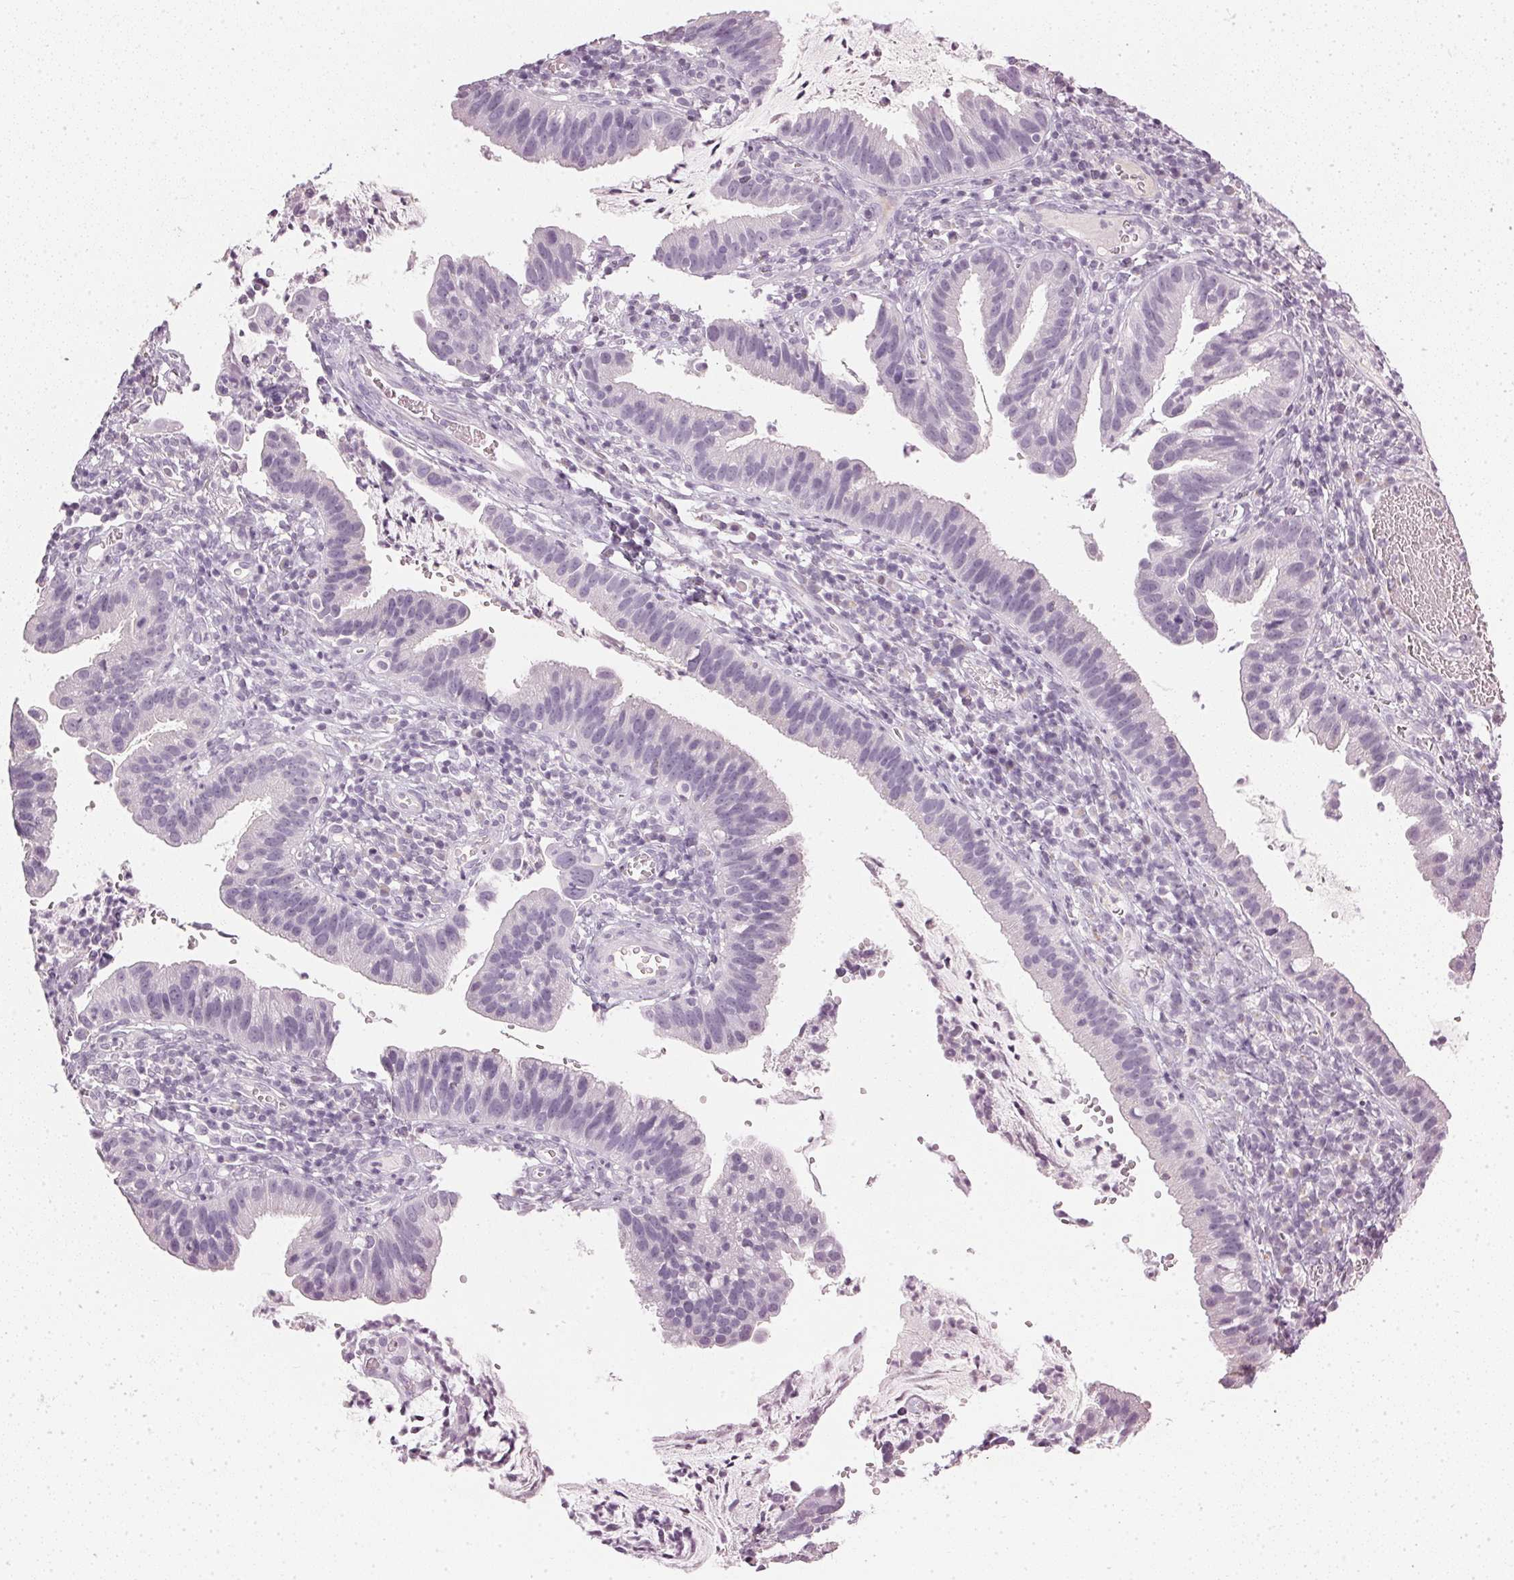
{"staining": {"intensity": "negative", "quantity": "none", "location": "none"}, "tissue": "cervical cancer", "cell_type": "Tumor cells", "image_type": "cancer", "snomed": [{"axis": "morphology", "description": "Adenocarcinoma, NOS"}, {"axis": "topography", "description": "Cervix"}], "caption": "Tumor cells are negative for brown protein staining in cervical adenocarcinoma.", "gene": "TMEM72", "patient": {"sex": "female", "age": 34}}